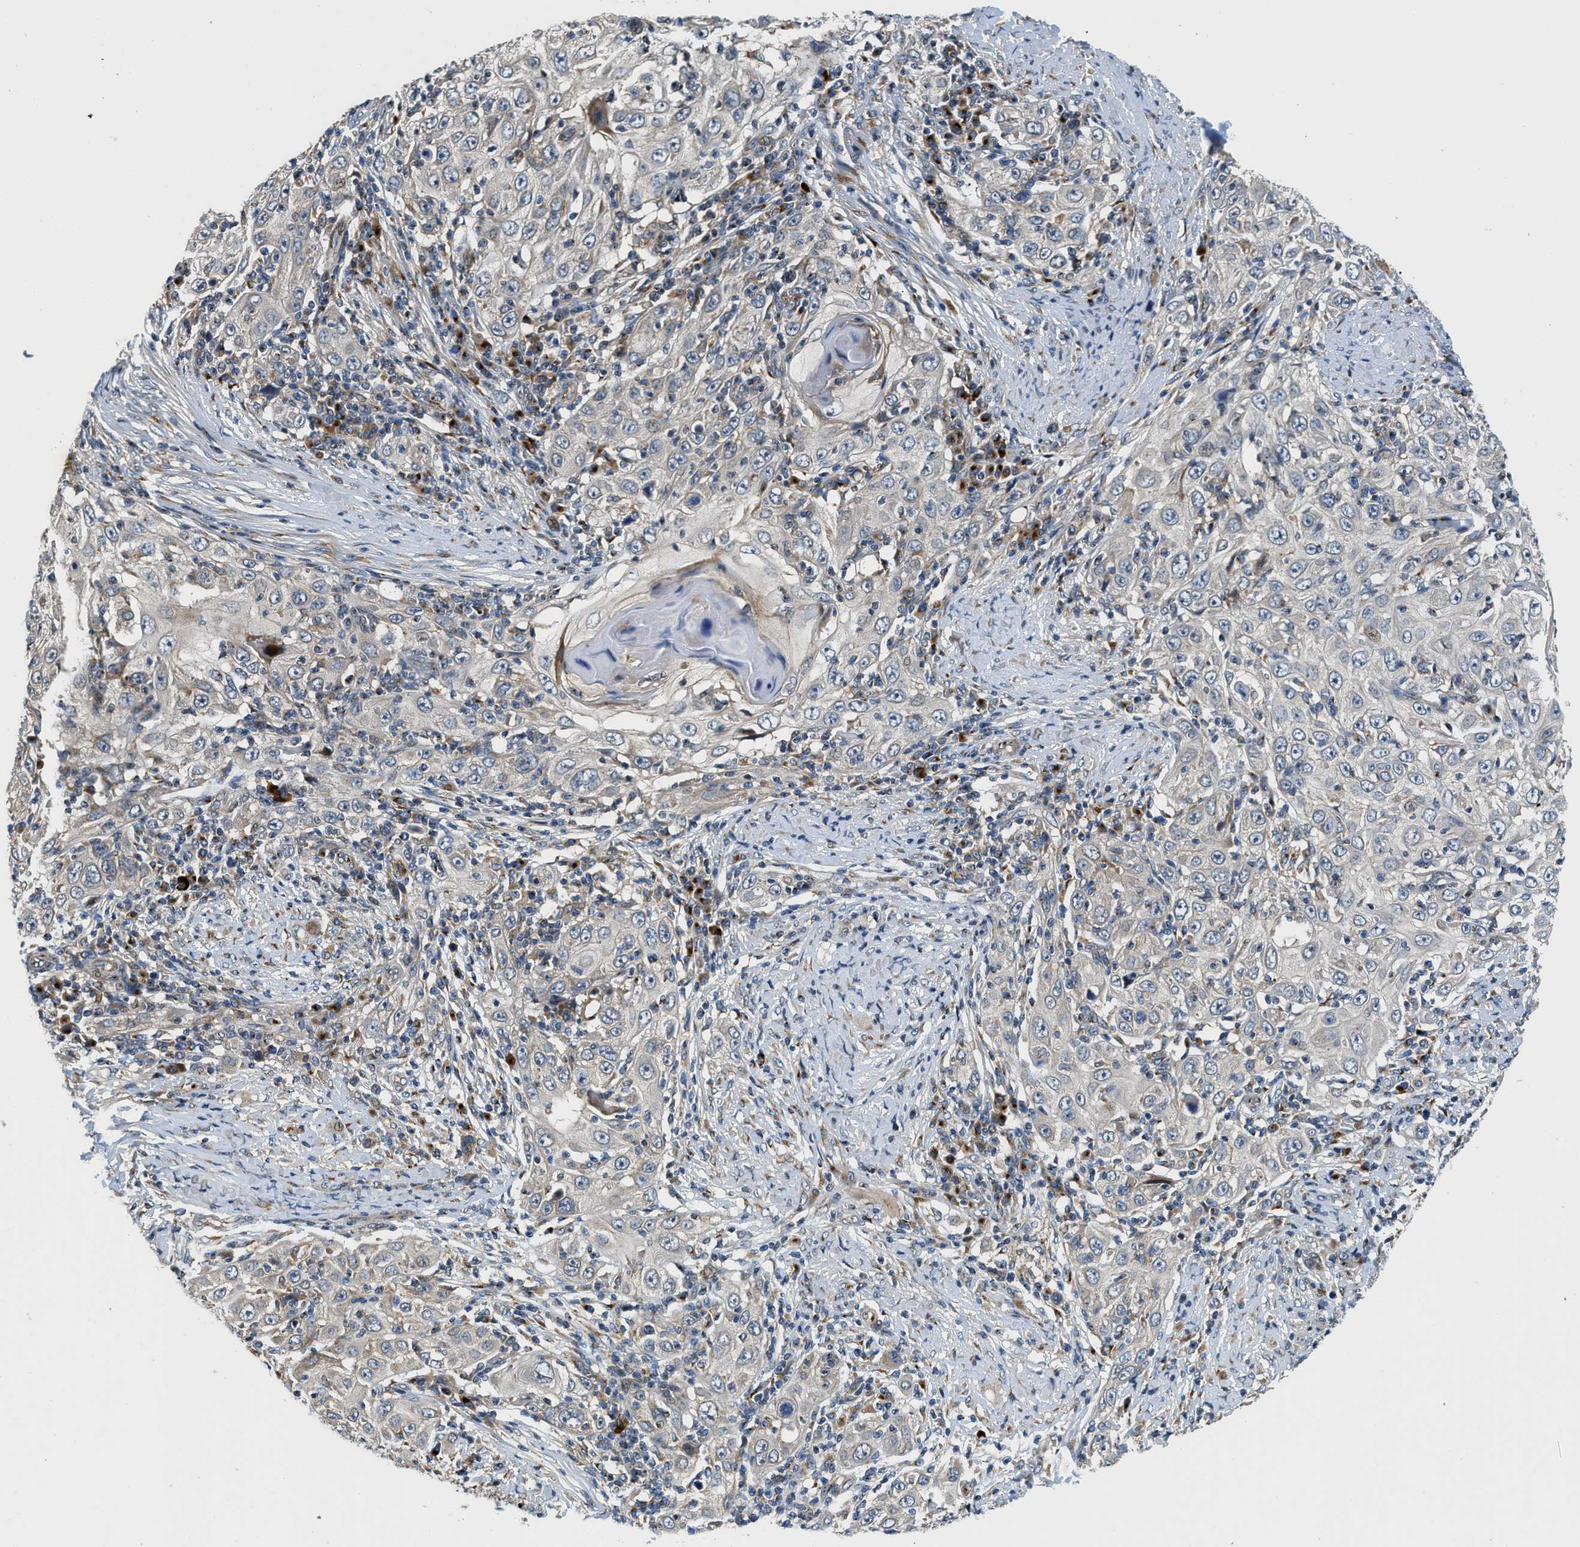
{"staining": {"intensity": "negative", "quantity": "none", "location": "none"}, "tissue": "skin cancer", "cell_type": "Tumor cells", "image_type": "cancer", "snomed": [{"axis": "morphology", "description": "Squamous cell carcinoma, NOS"}, {"axis": "topography", "description": "Skin"}], "caption": "Protein analysis of squamous cell carcinoma (skin) reveals no significant expression in tumor cells. (DAB (3,3'-diaminobenzidine) immunohistochemistry with hematoxylin counter stain).", "gene": "FUT8", "patient": {"sex": "female", "age": 88}}